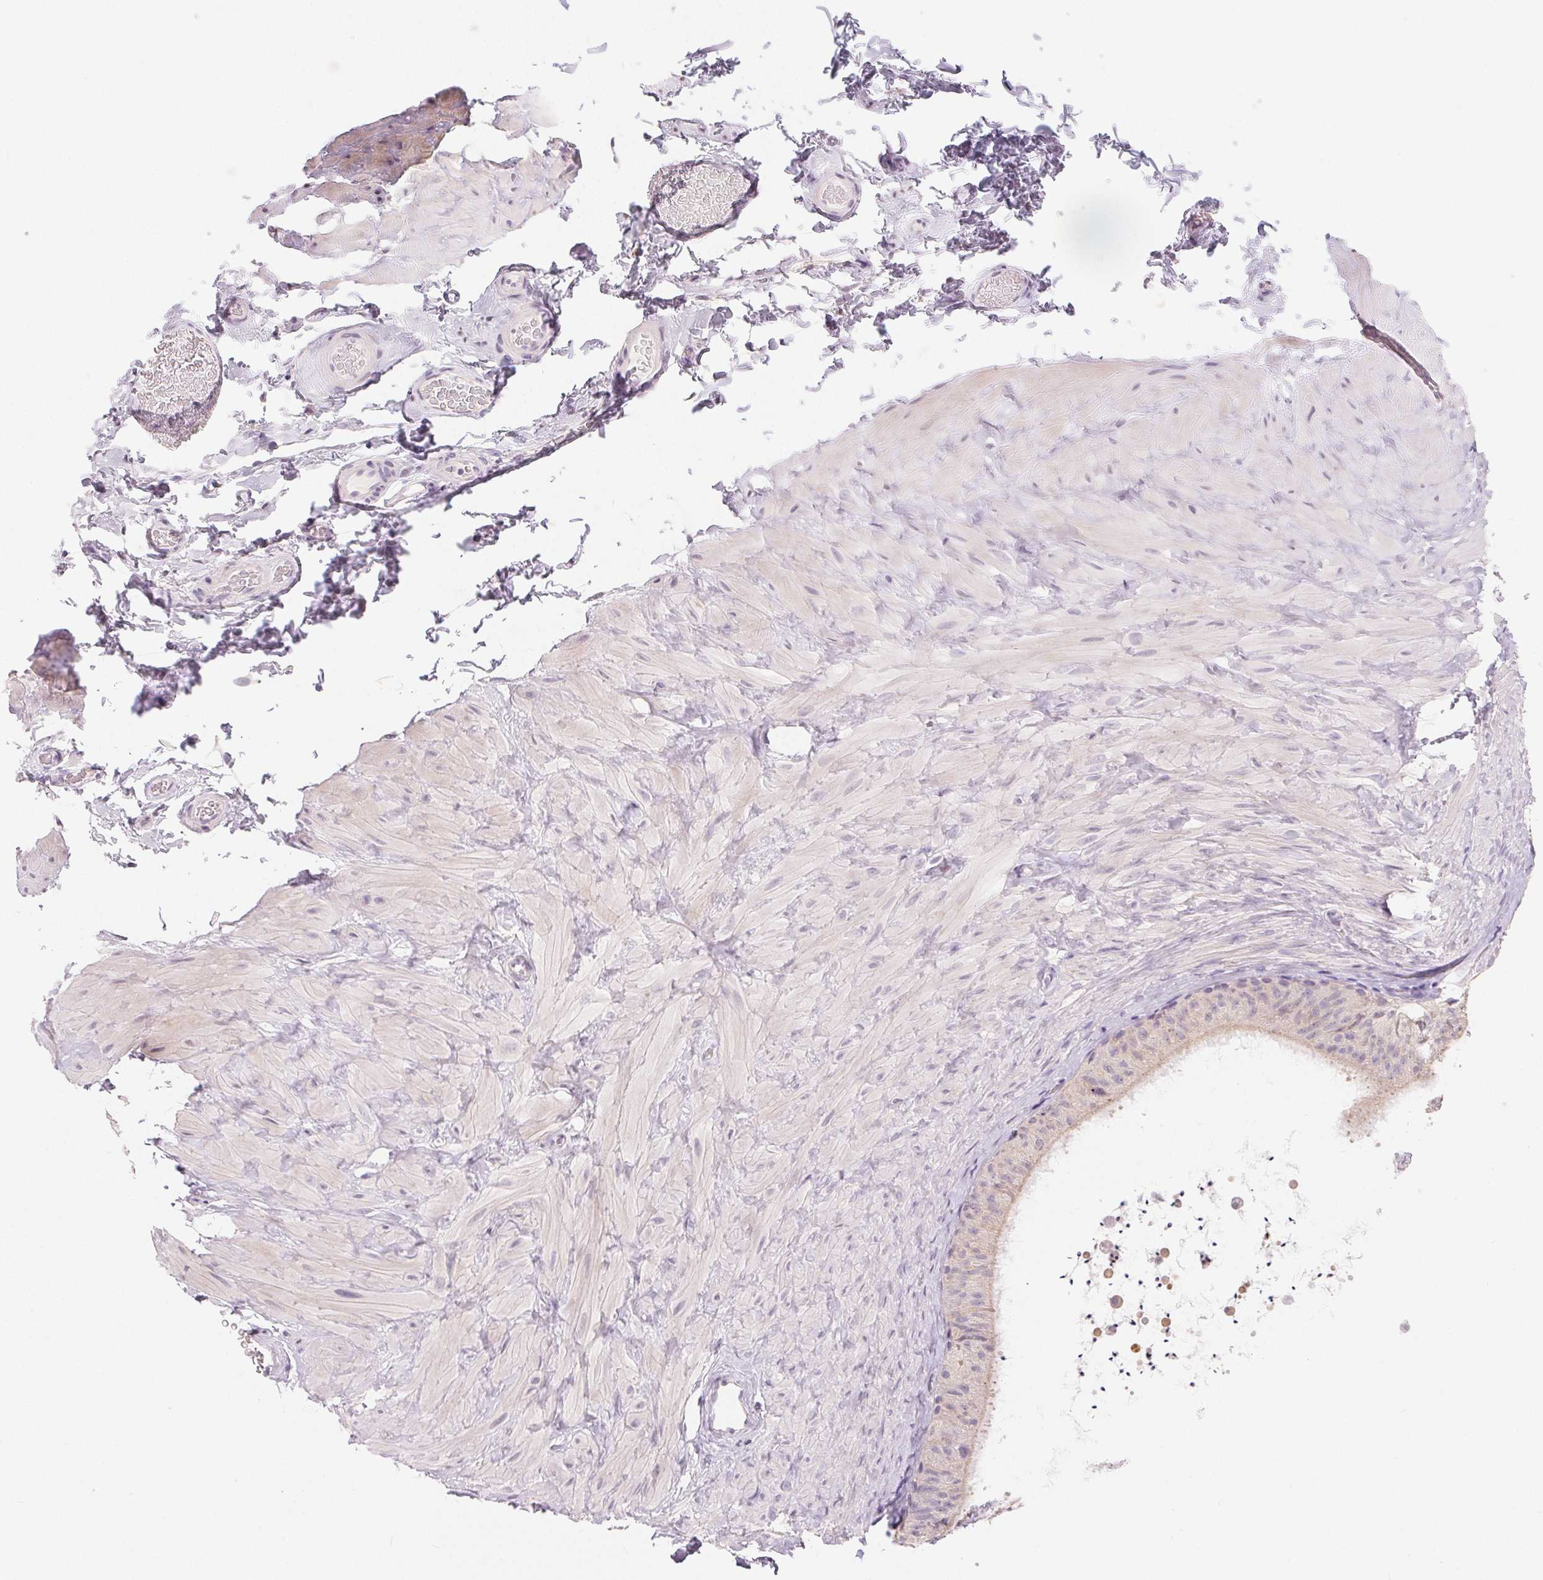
{"staining": {"intensity": "negative", "quantity": "none", "location": "none"}, "tissue": "epididymis", "cell_type": "Glandular cells", "image_type": "normal", "snomed": [{"axis": "morphology", "description": "Normal tissue, NOS"}, {"axis": "topography", "description": "Epididymis, spermatic cord, NOS"}, {"axis": "topography", "description": "Epididymis"}], "caption": "Immunohistochemistry of normal epididymis shows no positivity in glandular cells.", "gene": "SFTPD", "patient": {"sex": "male", "age": 31}}